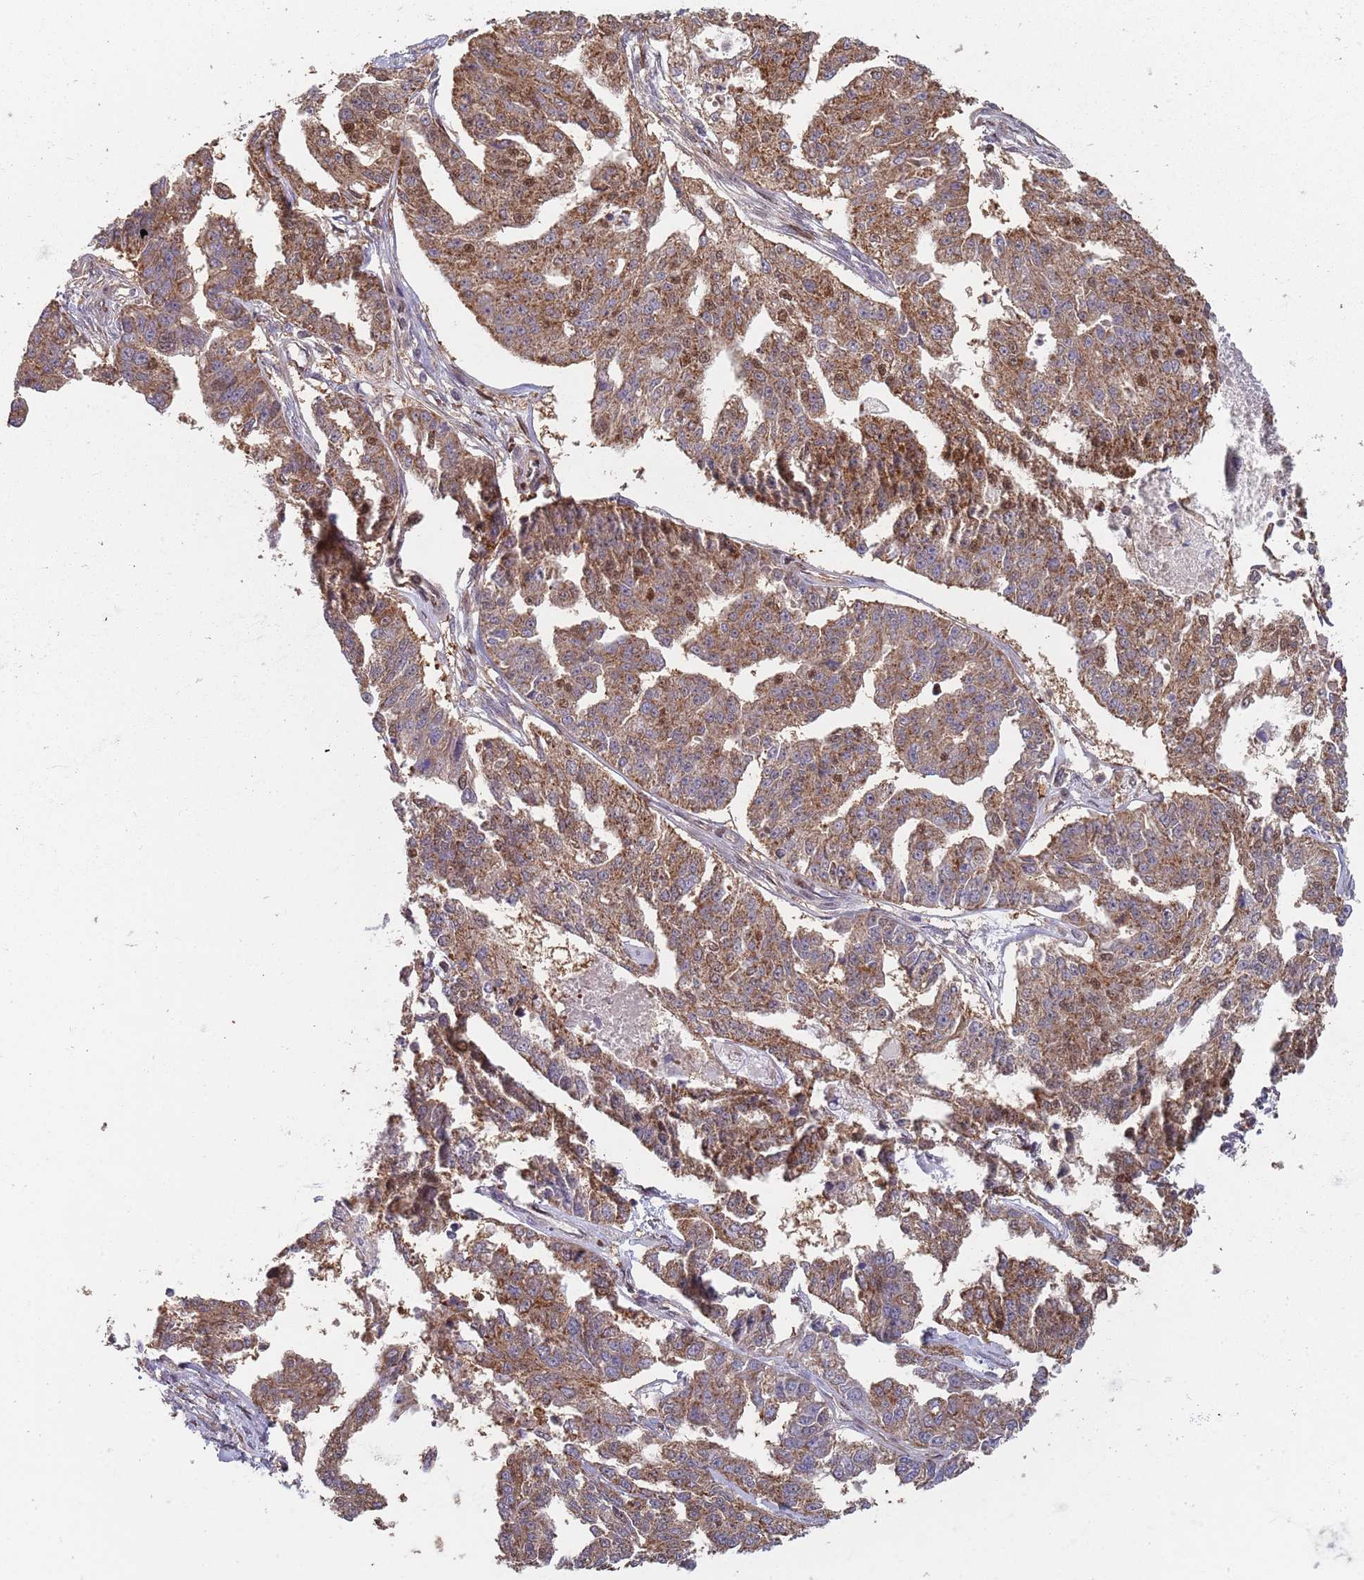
{"staining": {"intensity": "moderate", "quantity": ">75%", "location": "cytoplasmic/membranous"}, "tissue": "ovarian cancer", "cell_type": "Tumor cells", "image_type": "cancer", "snomed": [{"axis": "morphology", "description": "Cystadenocarcinoma, serous, NOS"}, {"axis": "topography", "description": "Ovary"}], "caption": "A brown stain shows moderate cytoplasmic/membranous expression of a protein in human ovarian cancer tumor cells. The staining was performed using DAB to visualize the protein expression in brown, while the nuclei were stained in blue with hematoxylin (Magnification: 20x).", "gene": "GDI2", "patient": {"sex": "female", "age": 58}}